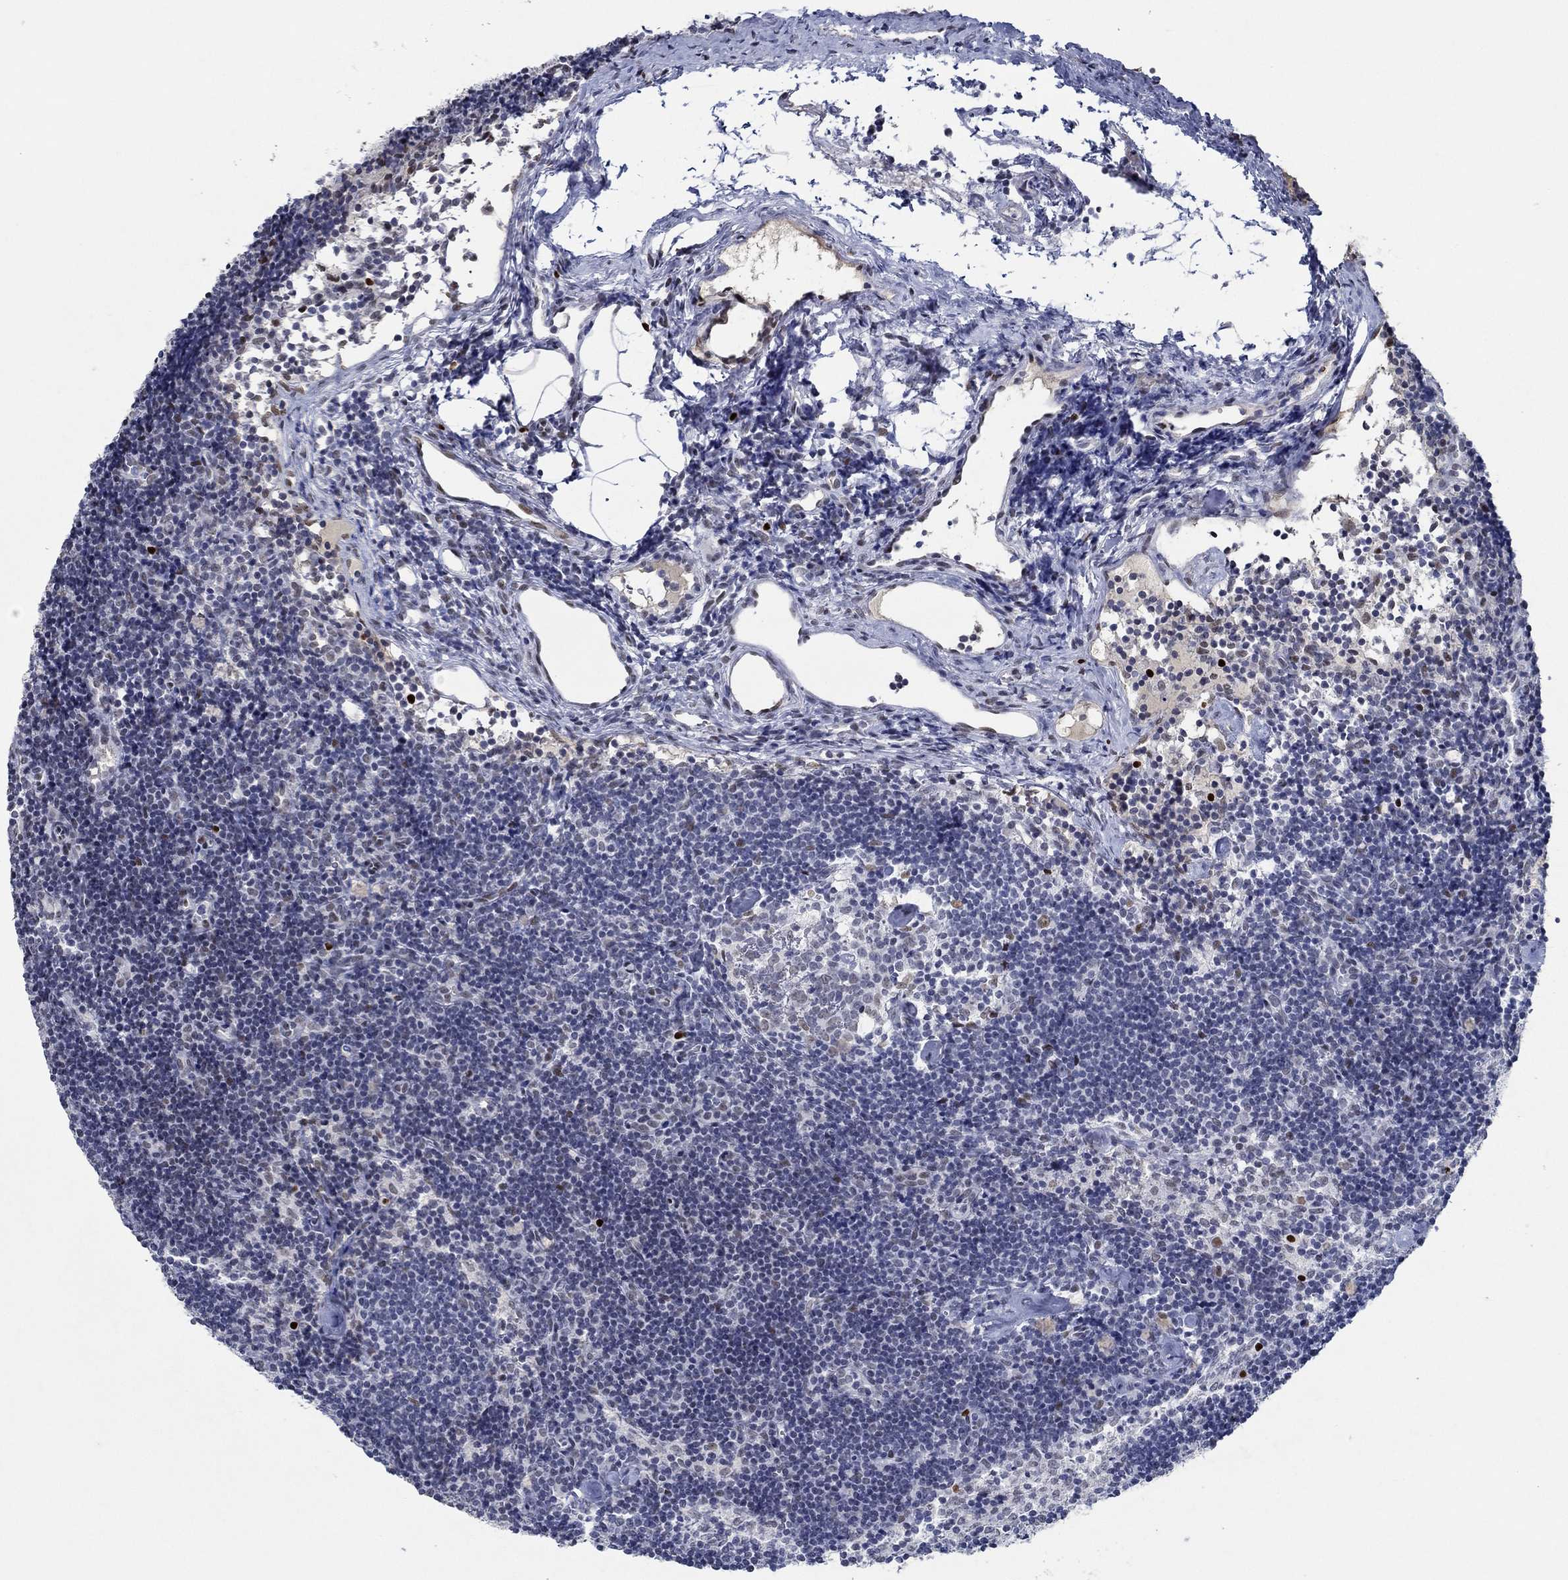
{"staining": {"intensity": "moderate", "quantity": "<25%", "location": "nuclear"}, "tissue": "lymph node", "cell_type": "Non-germinal center cells", "image_type": "normal", "snomed": [{"axis": "morphology", "description": "Normal tissue, NOS"}, {"axis": "topography", "description": "Lymph node"}], "caption": "The immunohistochemical stain highlights moderate nuclear positivity in non-germinal center cells of benign lymph node. (brown staining indicates protein expression, while blue staining denotes nuclei).", "gene": "GATA2", "patient": {"sex": "female", "age": 42}}